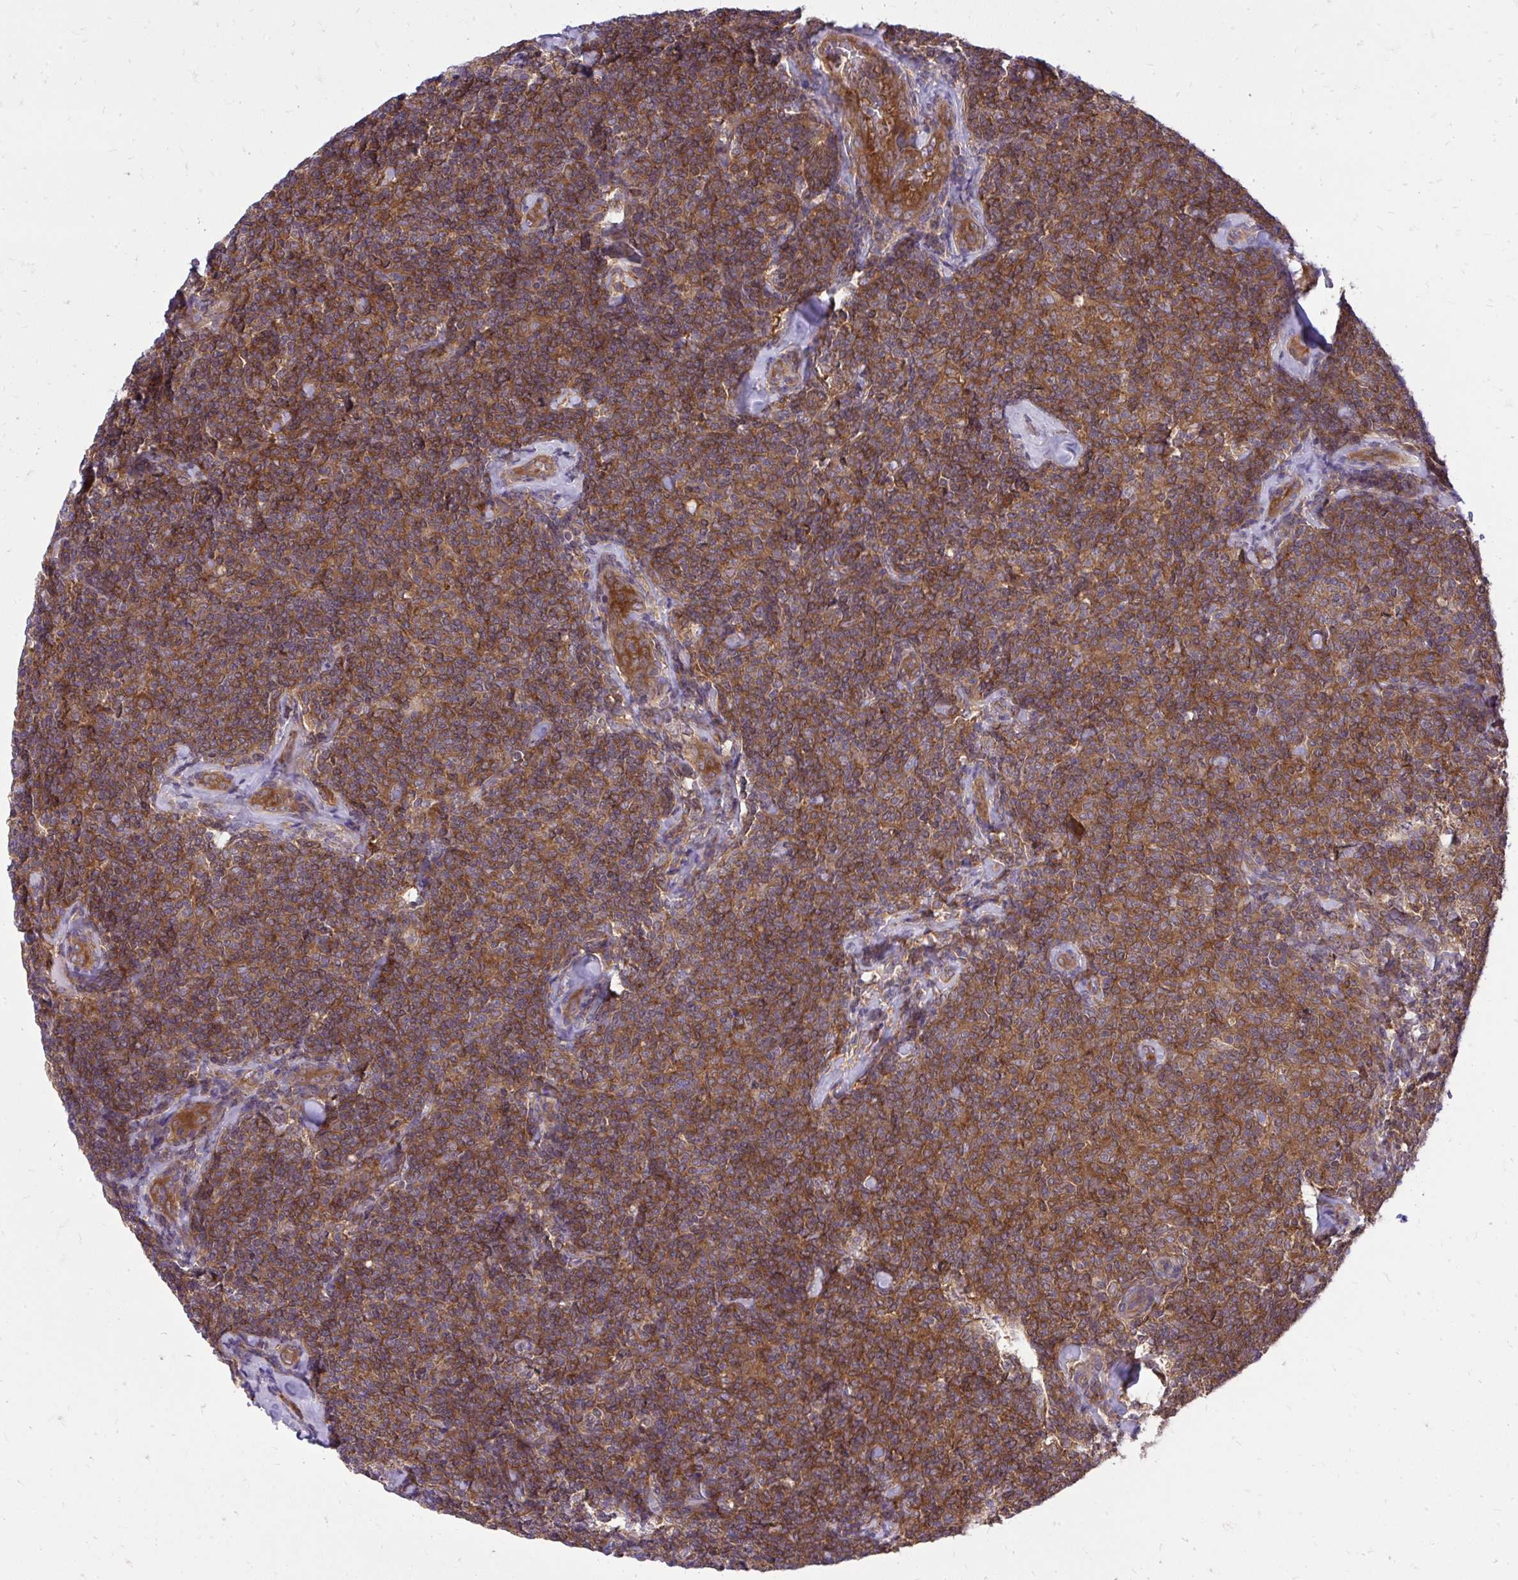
{"staining": {"intensity": "strong", "quantity": ">75%", "location": "cytoplasmic/membranous"}, "tissue": "lymphoma", "cell_type": "Tumor cells", "image_type": "cancer", "snomed": [{"axis": "morphology", "description": "Malignant lymphoma, non-Hodgkin's type, Low grade"}, {"axis": "topography", "description": "Lymph node"}], "caption": "IHC image of neoplastic tissue: lymphoma stained using IHC reveals high levels of strong protein expression localized specifically in the cytoplasmic/membranous of tumor cells, appearing as a cytoplasmic/membranous brown color.", "gene": "PPP5C", "patient": {"sex": "female", "age": 56}}